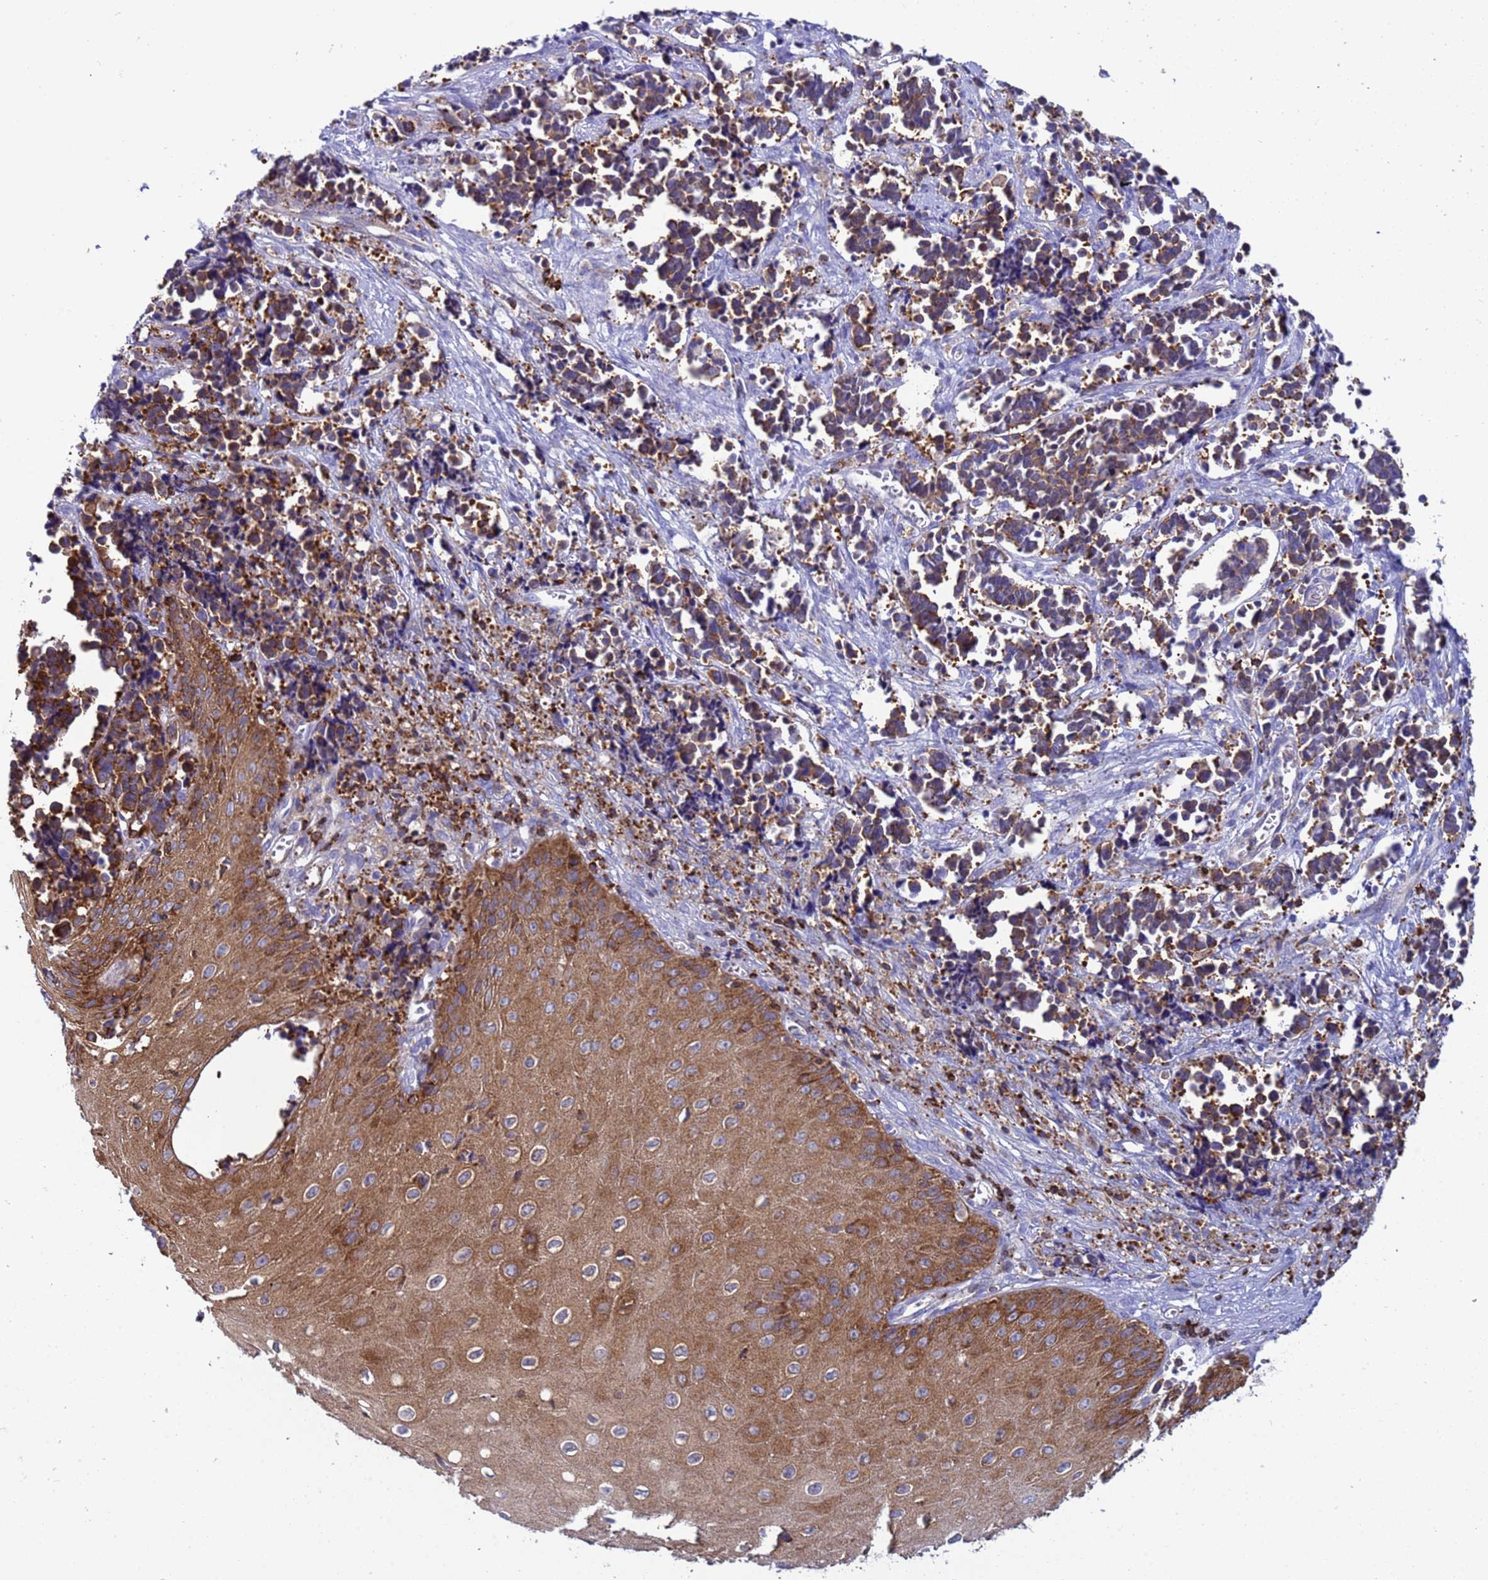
{"staining": {"intensity": "moderate", "quantity": ">75%", "location": "cytoplasmic/membranous"}, "tissue": "cervical cancer", "cell_type": "Tumor cells", "image_type": "cancer", "snomed": [{"axis": "morphology", "description": "Normal tissue, NOS"}, {"axis": "morphology", "description": "Squamous cell carcinoma, NOS"}, {"axis": "topography", "description": "Cervix"}], "caption": "An image of human cervical squamous cell carcinoma stained for a protein demonstrates moderate cytoplasmic/membranous brown staining in tumor cells. The staining was performed using DAB to visualize the protein expression in brown, while the nuclei were stained in blue with hematoxylin (Magnification: 20x).", "gene": "EZR", "patient": {"sex": "female", "age": 35}}